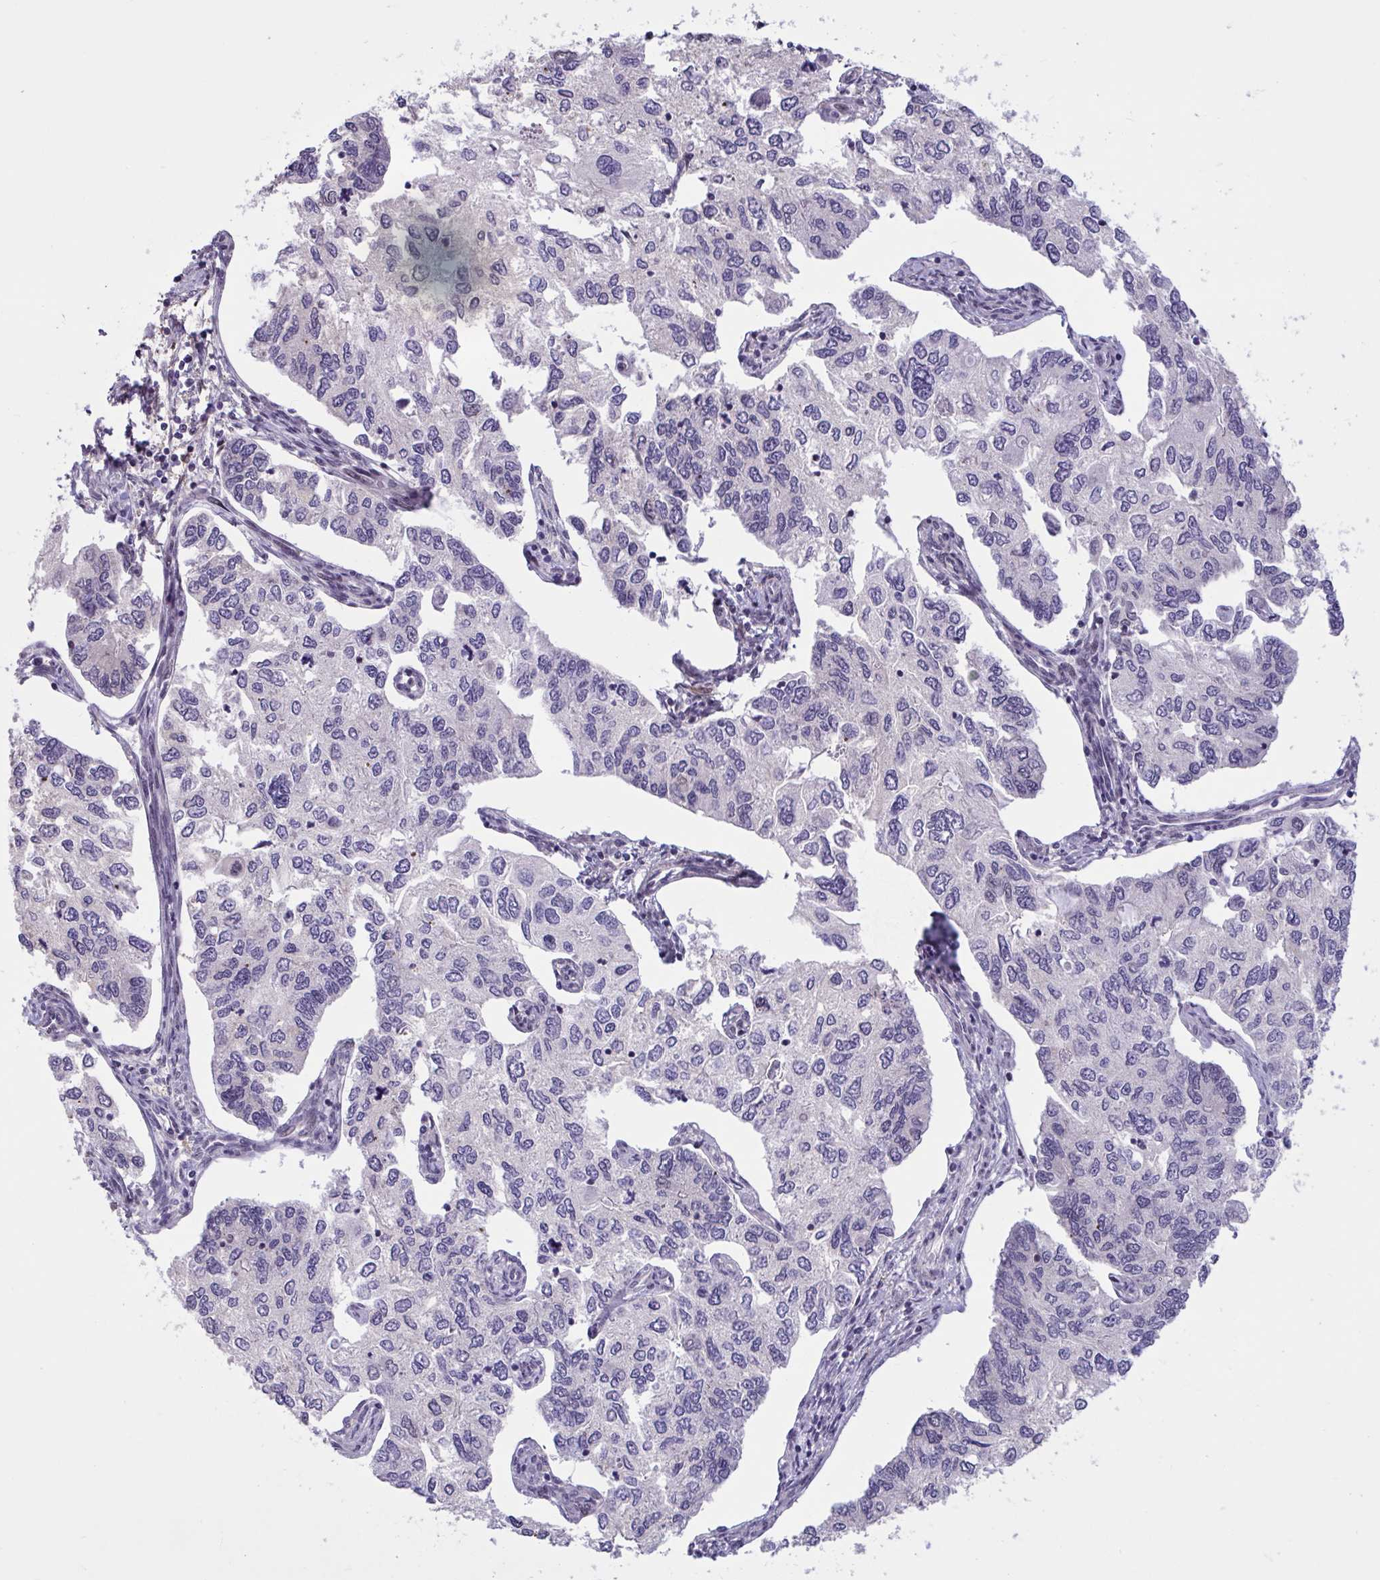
{"staining": {"intensity": "negative", "quantity": "none", "location": "none"}, "tissue": "endometrial cancer", "cell_type": "Tumor cells", "image_type": "cancer", "snomed": [{"axis": "morphology", "description": "Carcinoma, NOS"}, {"axis": "topography", "description": "Uterus"}], "caption": "Immunohistochemistry of human carcinoma (endometrial) demonstrates no staining in tumor cells. The staining is performed using DAB (3,3'-diaminobenzidine) brown chromogen with nuclei counter-stained in using hematoxylin.", "gene": "ZNF414", "patient": {"sex": "female", "age": 76}}